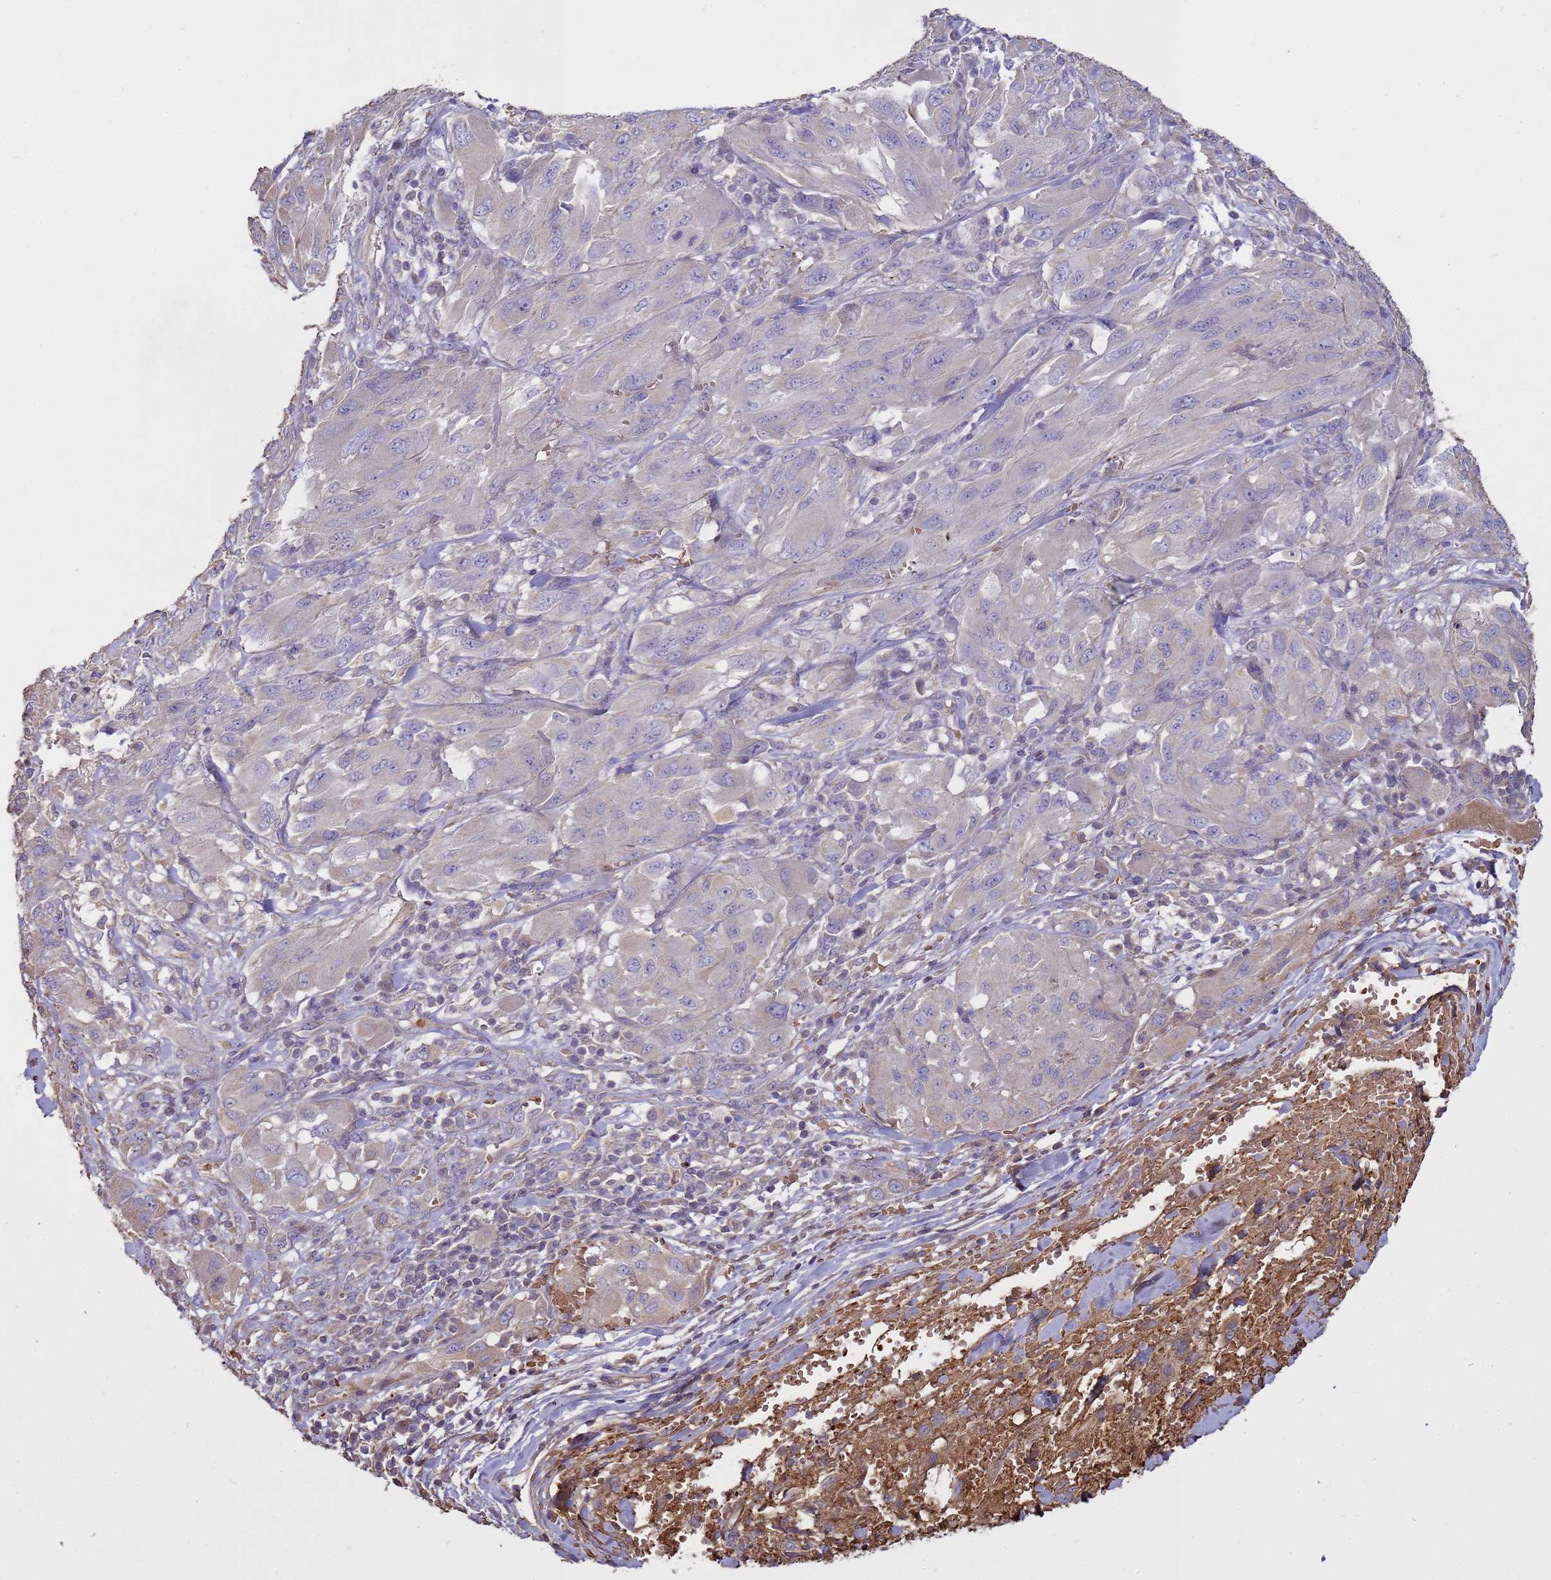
{"staining": {"intensity": "negative", "quantity": "none", "location": "none"}, "tissue": "melanoma", "cell_type": "Tumor cells", "image_type": "cancer", "snomed": [{"axis": "morphology", "description": "Malignant melanoma, NOS"}, {"axis": "topography", "description": "Skin"}], "caption": "Image shows no significant protein positivity in tumor cells of melanoma.", "gene": "SGIP1", "patient": {"sex": "female", "age": 91}}